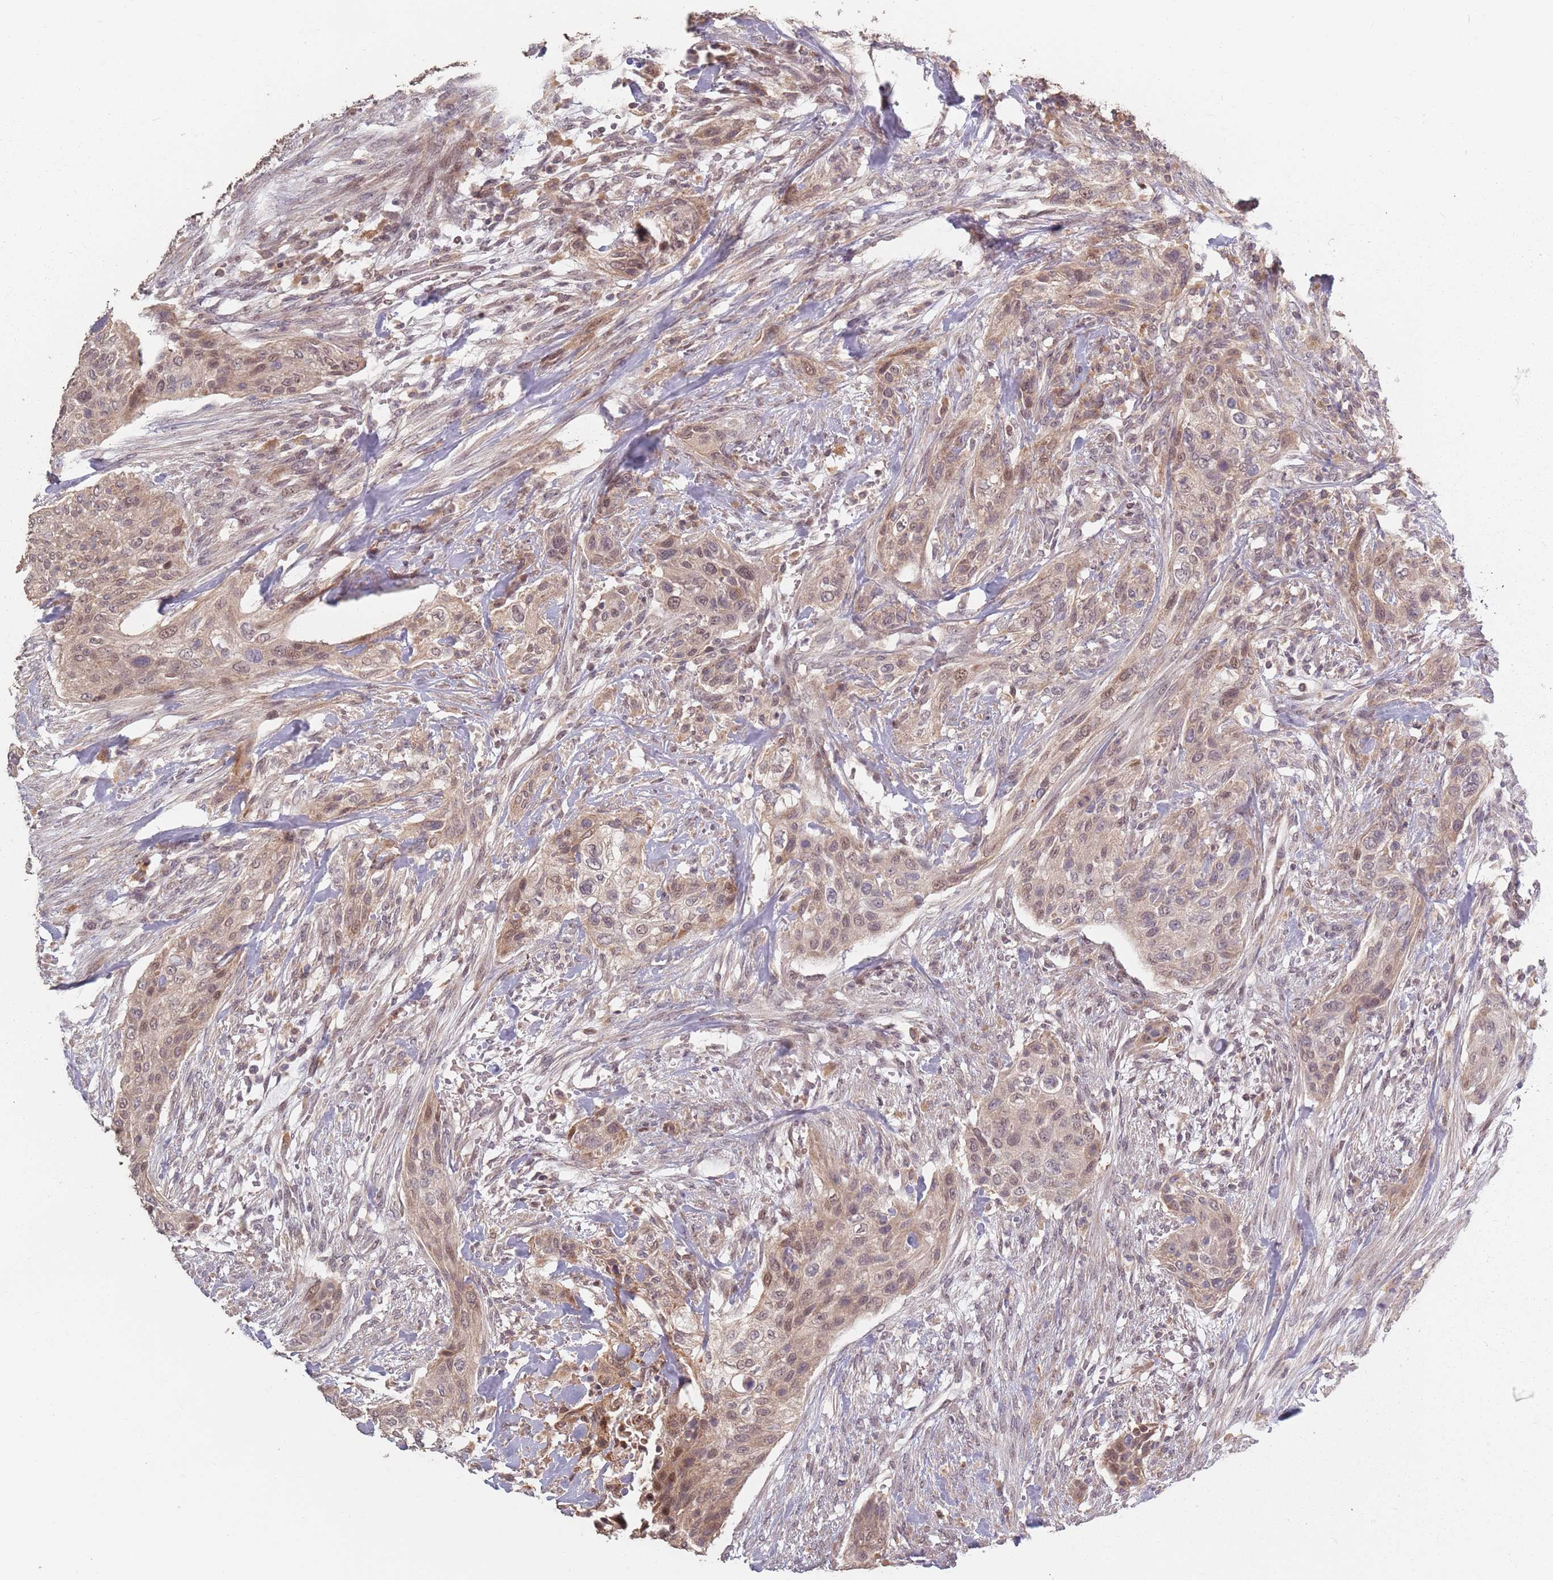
{"staining": {"intensity": "moderate", "quantity": "25%-75%", "location": "cytoplasmic/membranous,nuclear"}, "tissue": "urothelial cancer", "cell_type": "Tumor cells", "image_type": "cancer", "snomed": [{"axis": "morphology", "description": "Urothelial carcinoma, High grade"}, {"axis": "topography", "description": "Urinary bladder"}], "caption": "IHC staining of urothelial cancer, which exhibits medium levels of moderate cytoplasmic/membranous and nuclear positivity in approximately 25%-75% of tumor cells indicating moderate cytoplasmic/membranous and nuclear protein expression. The staining was performed using DAB (3,3'-diaminobenzidine) (brown) for protein detection and nuclei were counterstained in hematoxylin (blue).", "gene": "VPS52", "patient": {"sex": "male", "age": 35}}